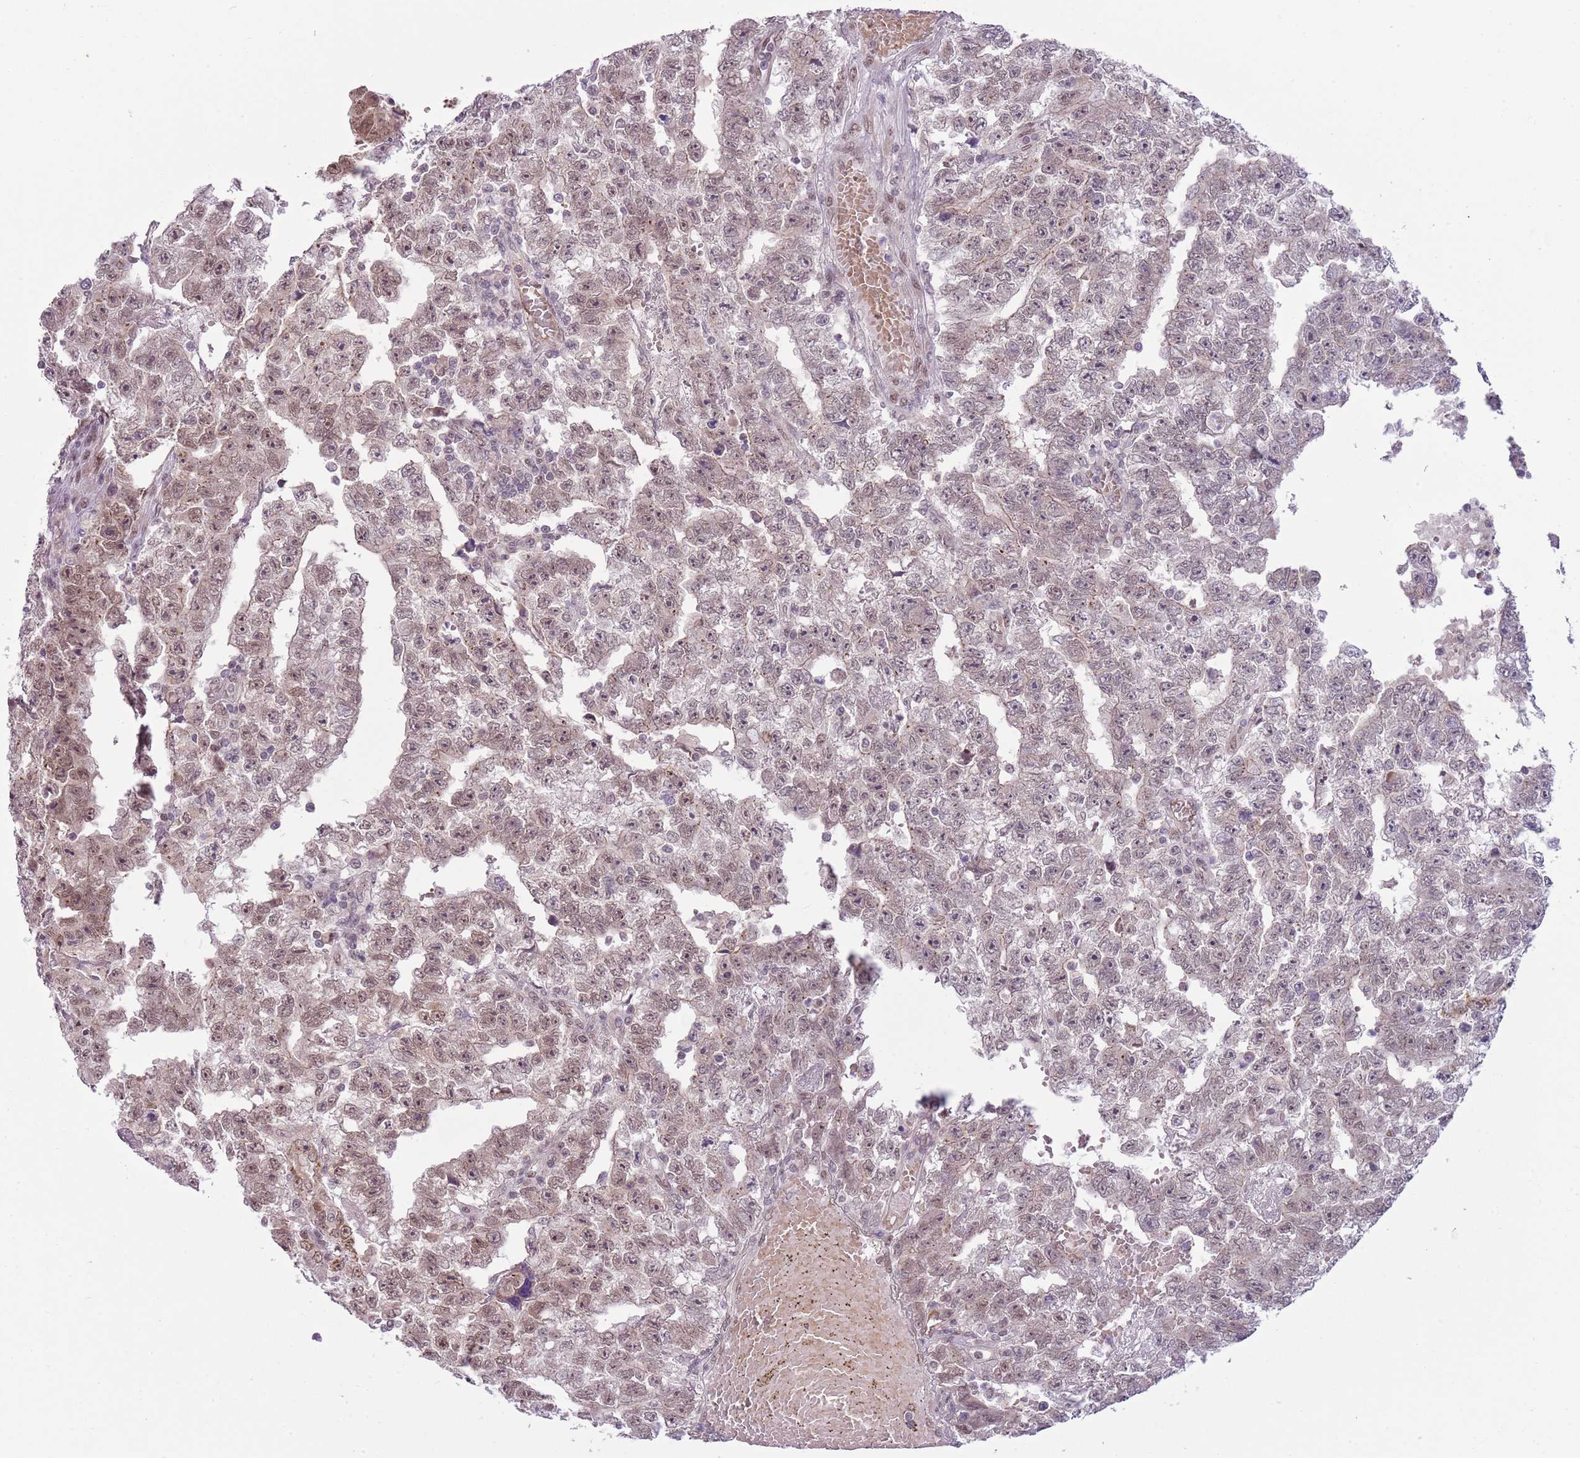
{"staining": {"intensity": "weak", "quantity": "25%-75%", "location": "nuclear"}, "tissue": "testis cancer", "cell_type": "Tumor cells", "image_type": "cancer", "snomed": [{"axis": "morphology", "description": "Carcinoma, Embryonal, NOS"}, {"axis": "topography", "description": "Testis"}], "caption": "This is an image of IHC staining of embryonal carcinoma (testis), which shows weak expression in the nuclear of tumor cells.", "gene": "TM2D1", "patient": {"sex": "male", "age": 25}}